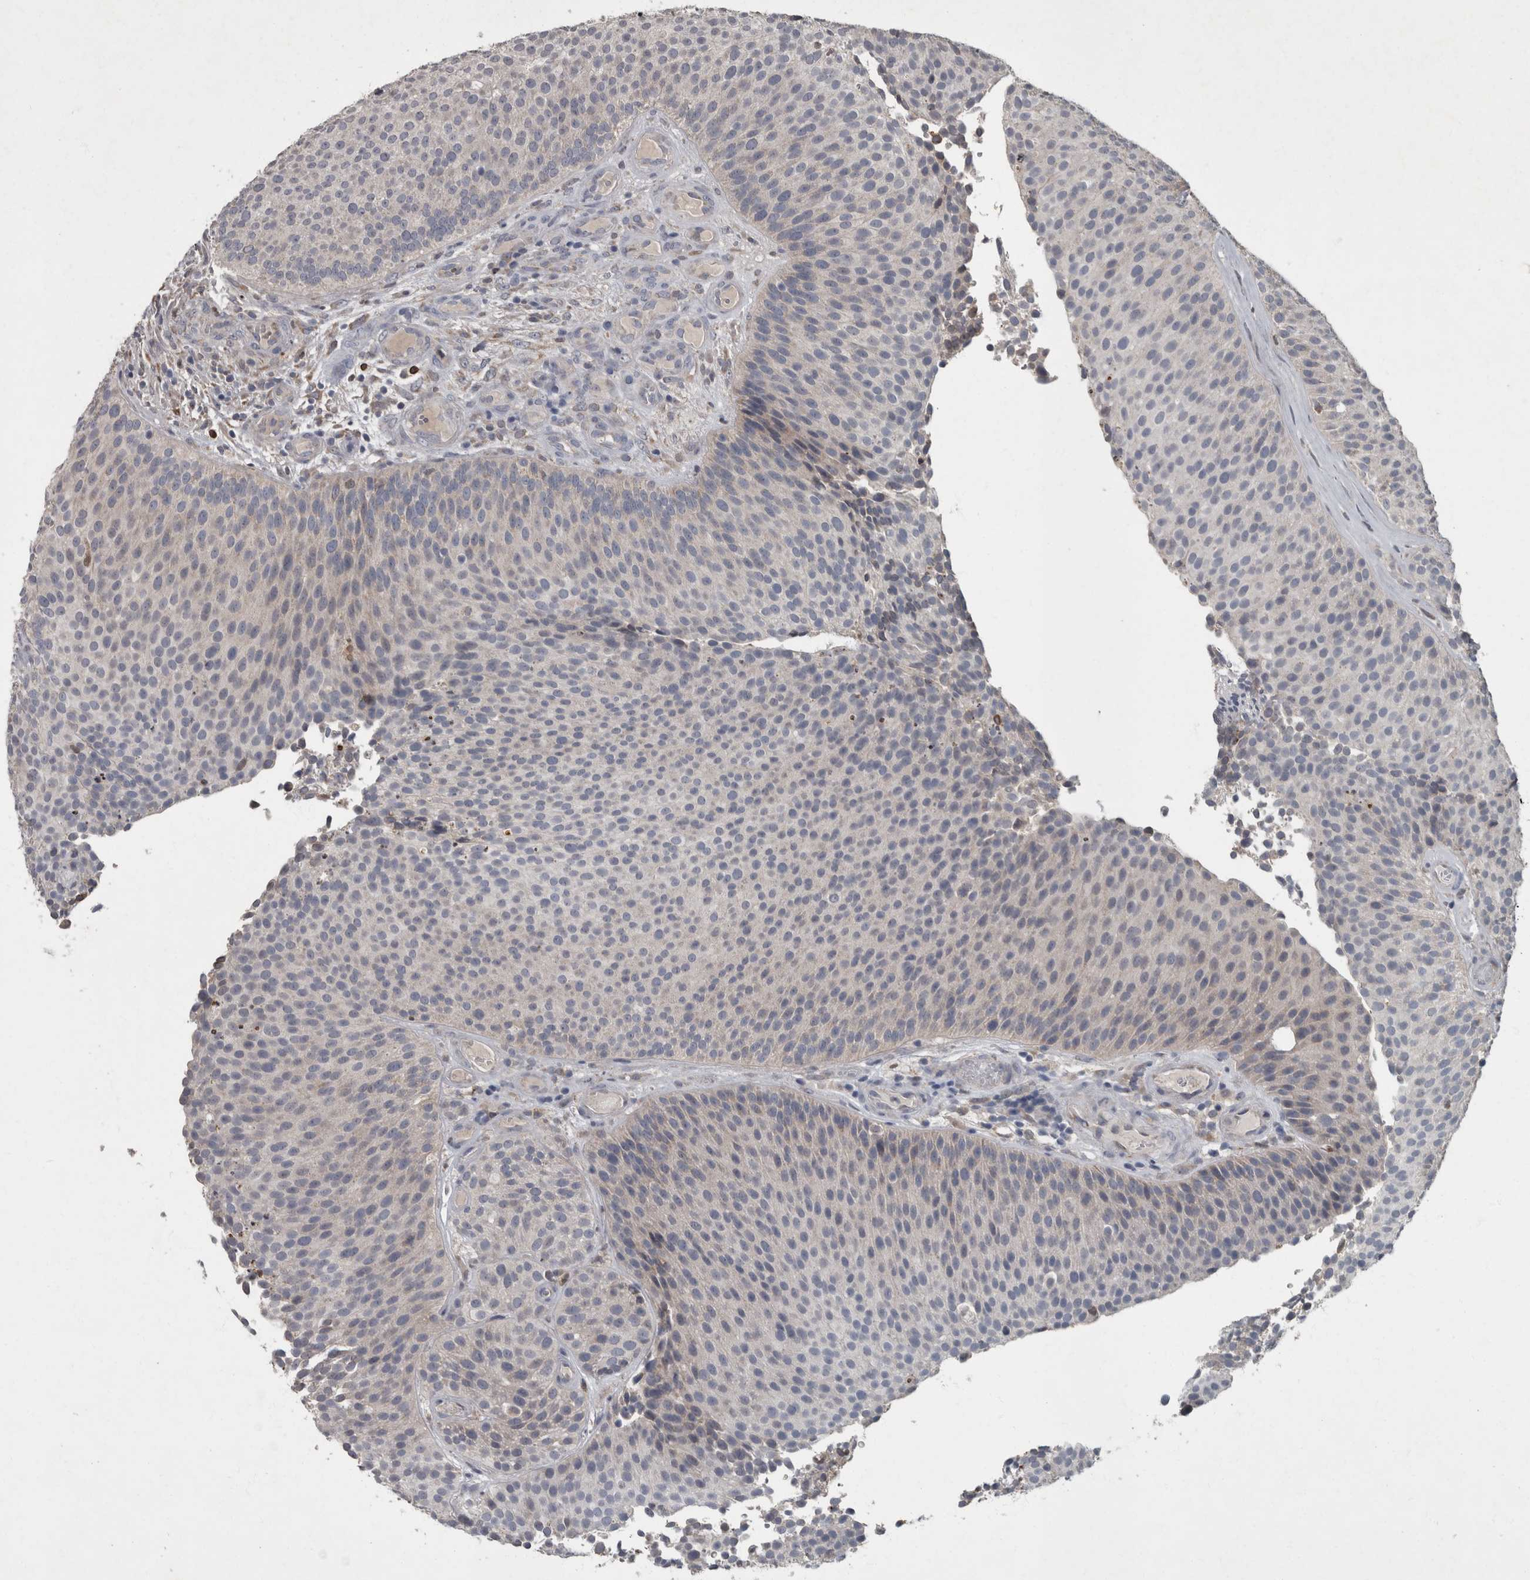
{"staining": {"intensity": "negative", "quantity": "none", "location": "none"}, "tissue": "urothelial cancer", "cell_type": "Tumor cells", "image_type": "cancer", "snomed": [{"axis": "morphology", "description": "Urothelial carcinoma, Low grade"}, {"axis": "topography", "description": "Urinary bladder"}], "caption": "An IHC micrograph of urothelial cancer is shown. There is no staining in tumor cells of urothelial cancer. Nuclei are stained in blue.", "gene": "PPP1R3C", "patient": {"sex": "male", "age": 86}}